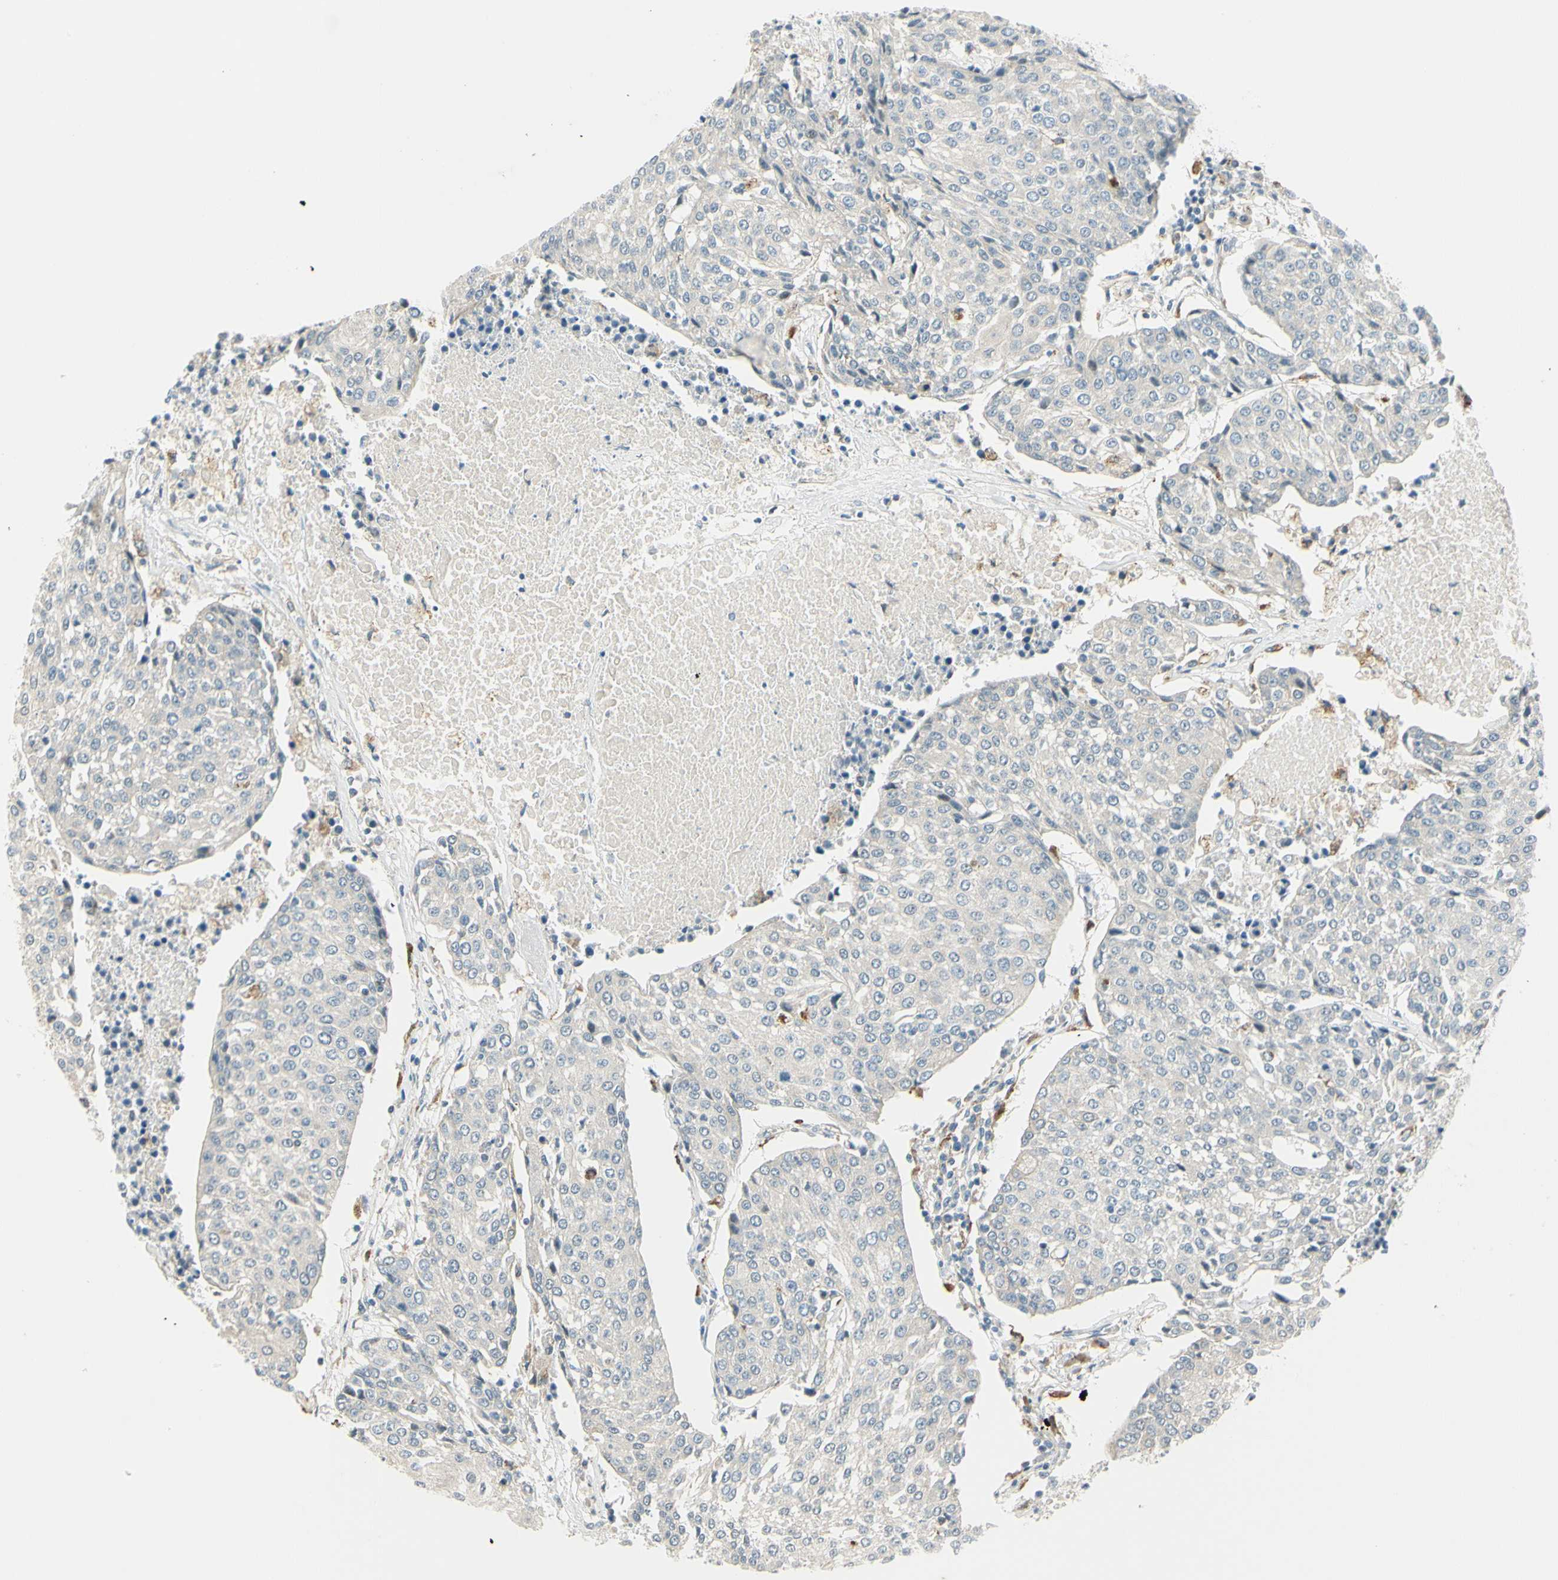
{"staining": {"intensity": "negative", "quantity": "none", "location": "none"}, "tissue": "urothelial cancer", "cell_type": "Tumor cells", "image_type": "cancer", "snomed": [{"axis": "morphology", "description": "Urothelial carcinoma, High grade"}, {"axis": "topography", "description": "Urinary bladder"}], "caption": "Immunohistochemistry (IHC) image of neoplastic tissue: urothelial carcinoma (high-grade) stained with DAB (3,3'-diaminobenzidine) exhibits no significant protein positivity in tumor cells. (IHC, brightfield microscopy, high magnification).", "gene": "LAMA3", "patient": {"sex": "female", "age": 85}}